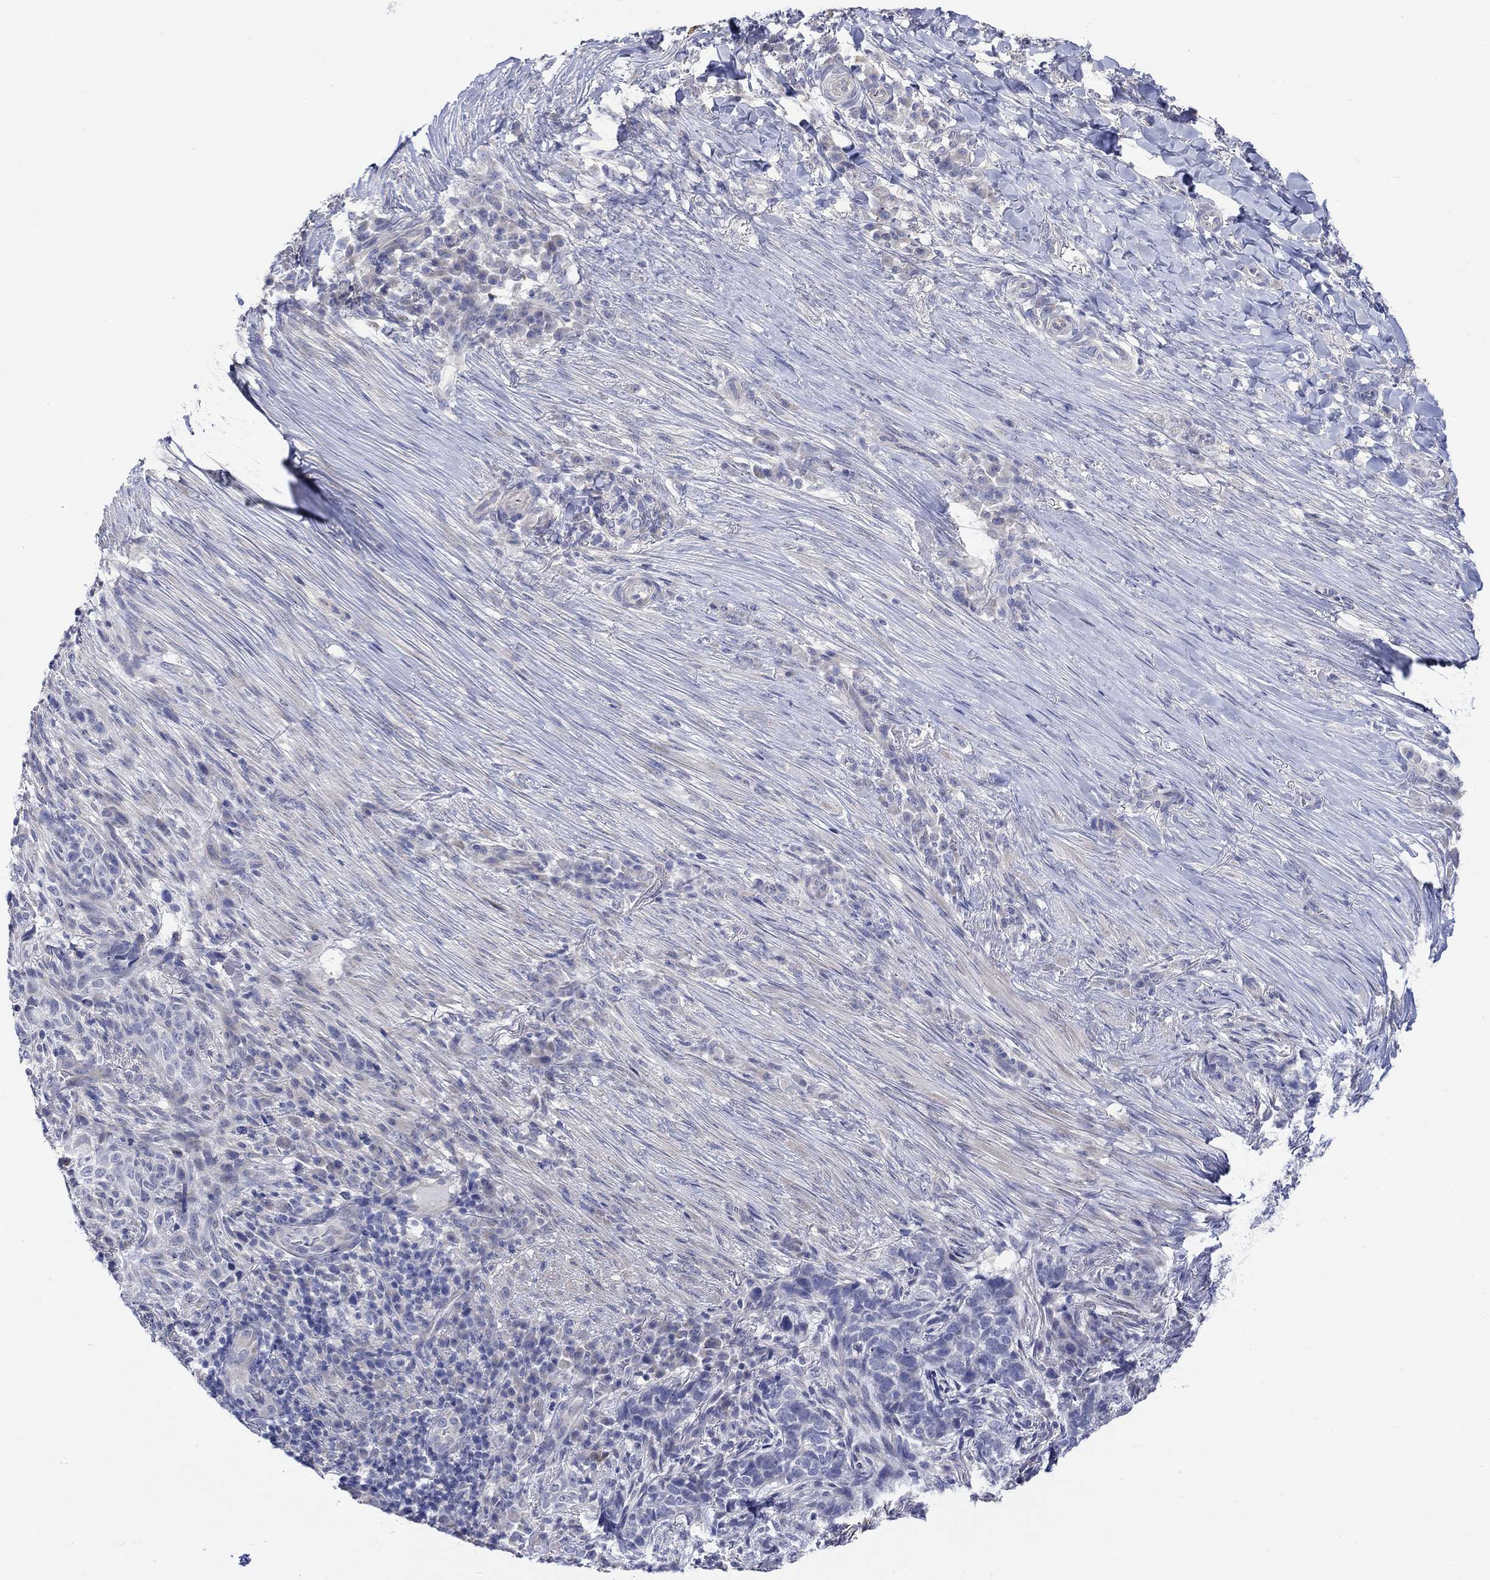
{"staining": {"intensity": "negative", "quantity": "none", "location": "none"}, "tissue": "skin cancer", "cell_type": "Tumor cells", "image_type": "cancer", "snomed": [{"axis": "morphology", "description": "Basal cell carcinoma"}, {"axis": "topography", "description": "Skin"}], "caption": "Tumor cells show no significant expression in skin cancer (basal cell carcinoma).", "gene": "KRT222", "patient": {"sex": "female", "age": 69}}